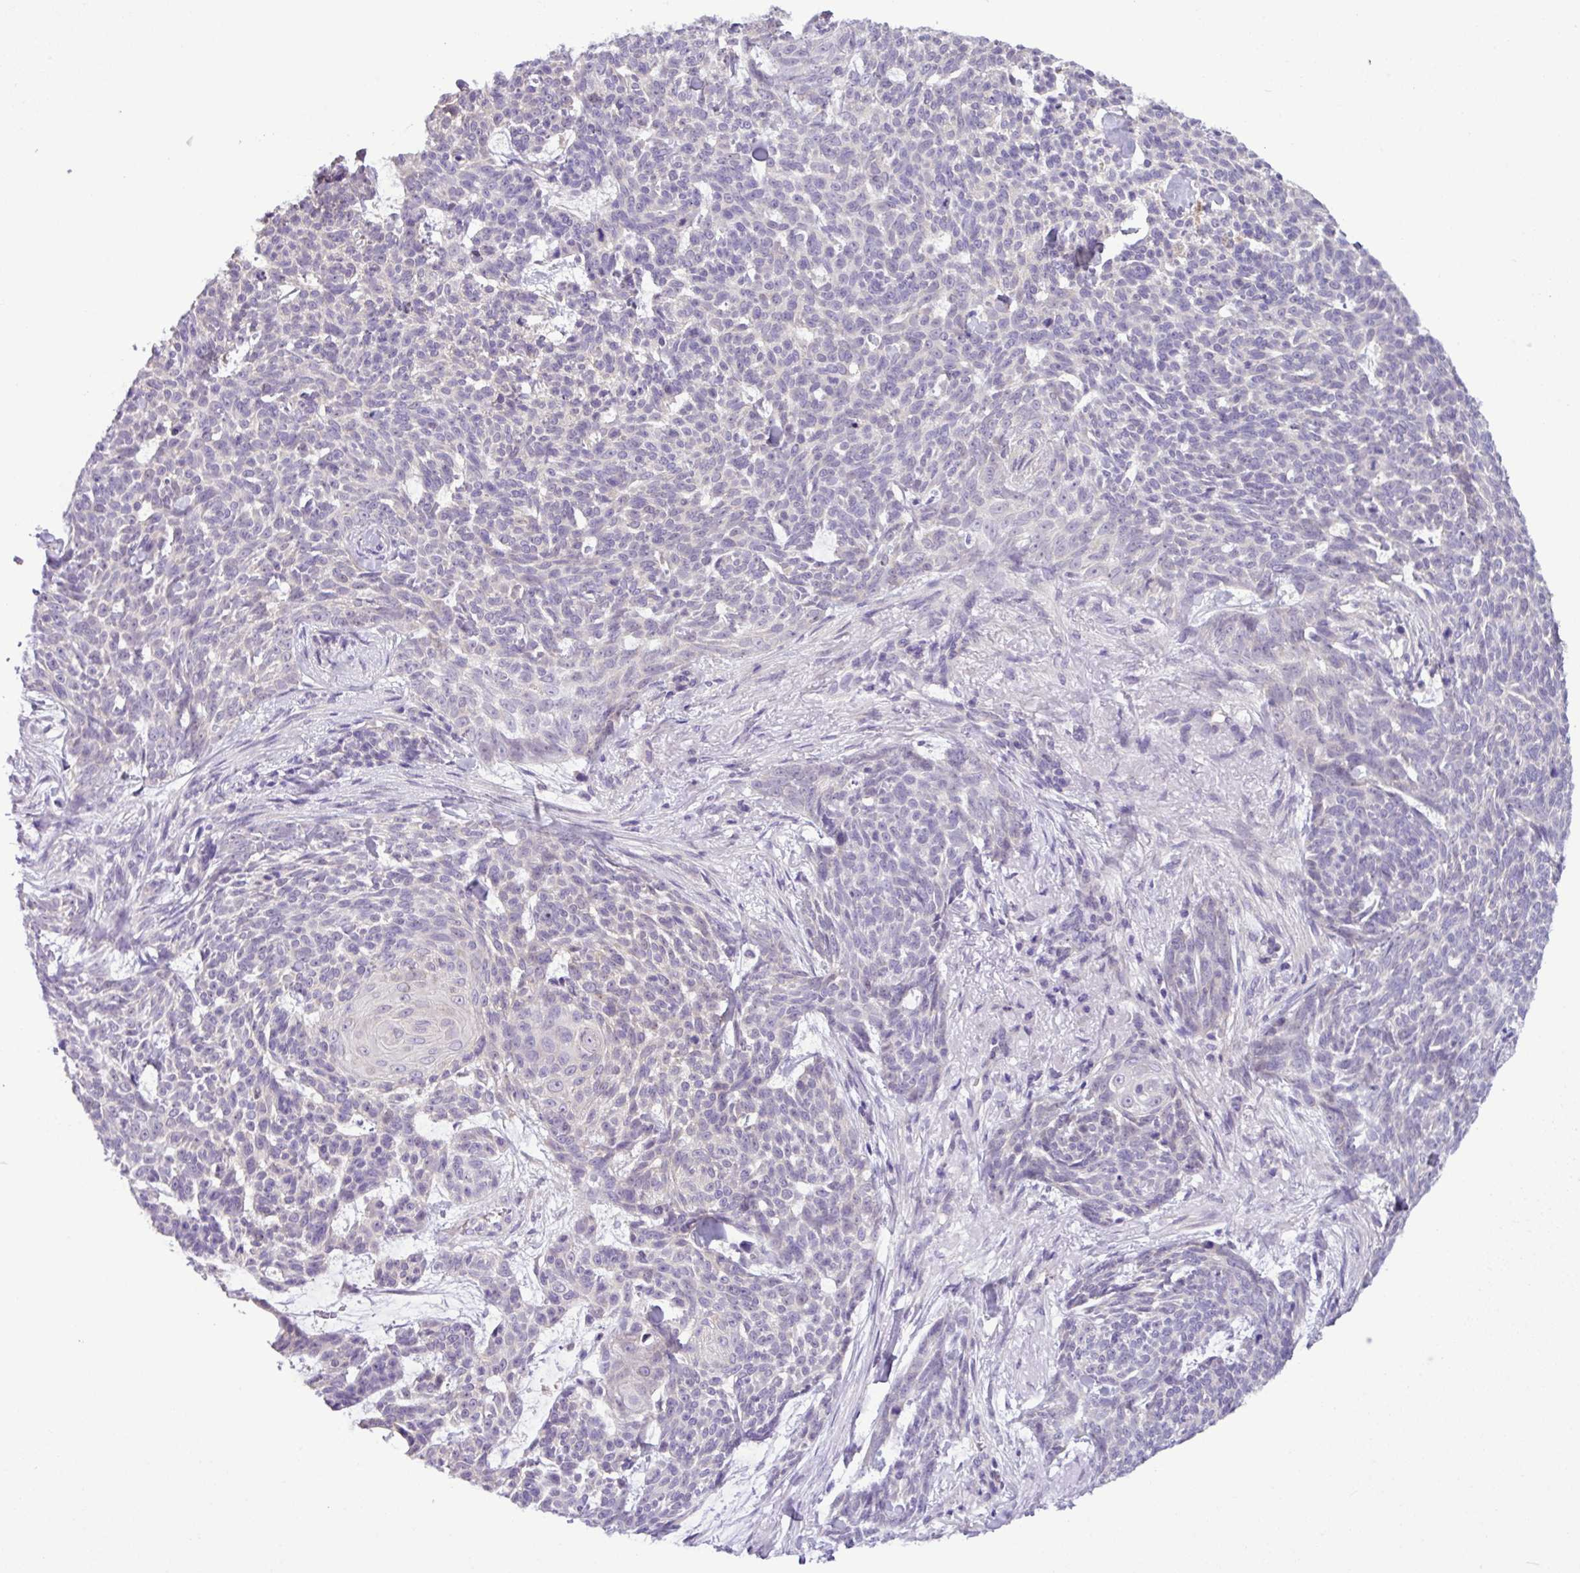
{"staining": {"intensity": "negative", "quantity": "none", "location": "none"}, "tissue": "skin cancer", "cell_type": "Tumor cells", "image_type": "cancer", "snomed": [{"axis": "morphology", "description": "Basal cell carcinoma"}, {"axis": "topography", "description": "Skin"}], "caption": "This is an immunohistochemistry (IHC) image of human skin cancer (basal cell carcinoma). There is no expression in tumor cells.", "gene": "TONSL", "patient": {"sex": "female", "age": 93}}